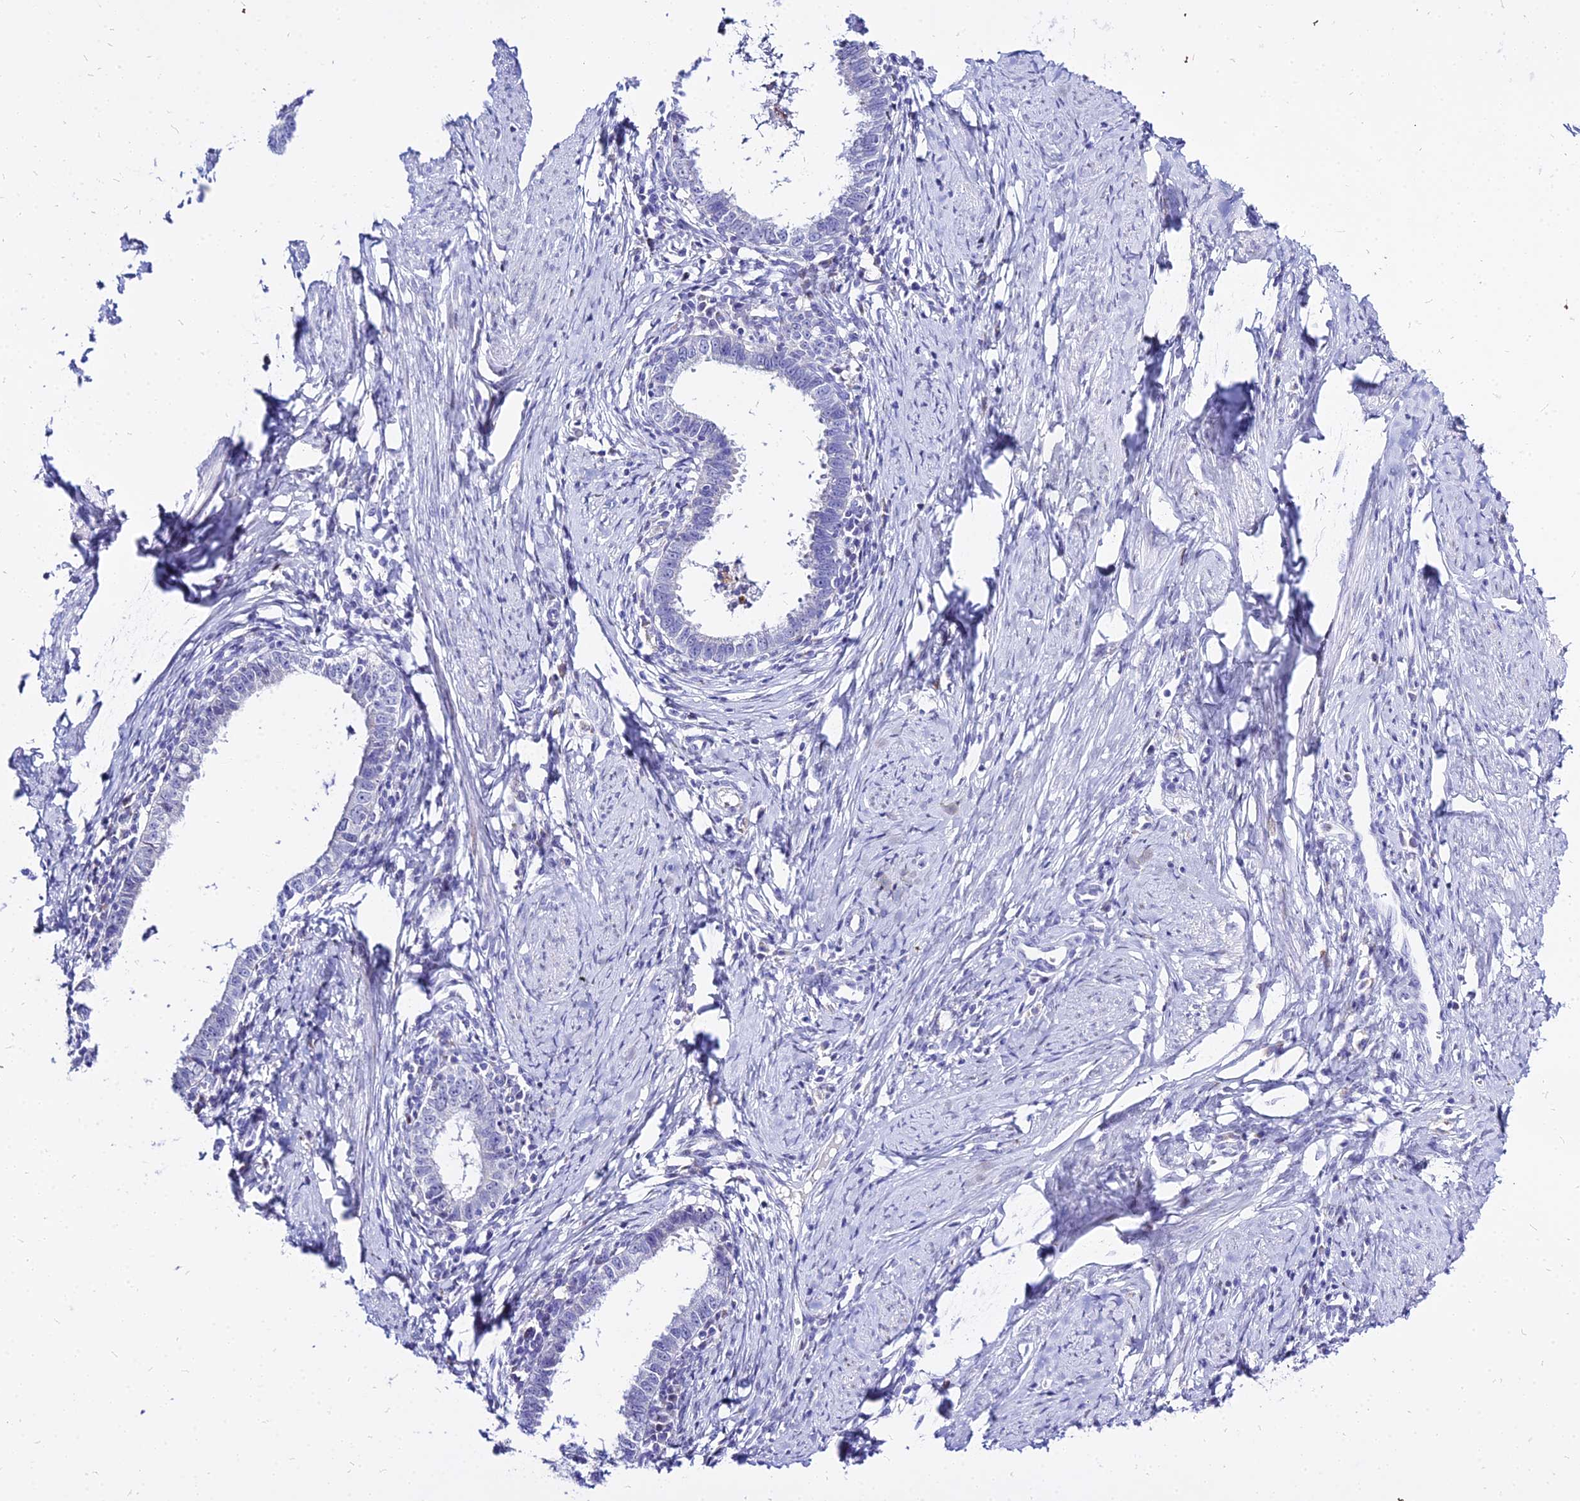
{"staining": {"intensity": "negative", "quantity": "none", "location": "none"}, "tissue": "cervical cancer", "cell_type": "Tumor cells", "image_type": "cancer", "snomed": [{"axis": "morphology", "description": "Adenocarcinoma, NOS"}, {"axis": "topography", "description": "Cervix"}], "caption": "Tumor cells are negative for protein expression in human cervical cancer.", "gene": "CARD18", "patient": {"sex": "female", "age": 36}}